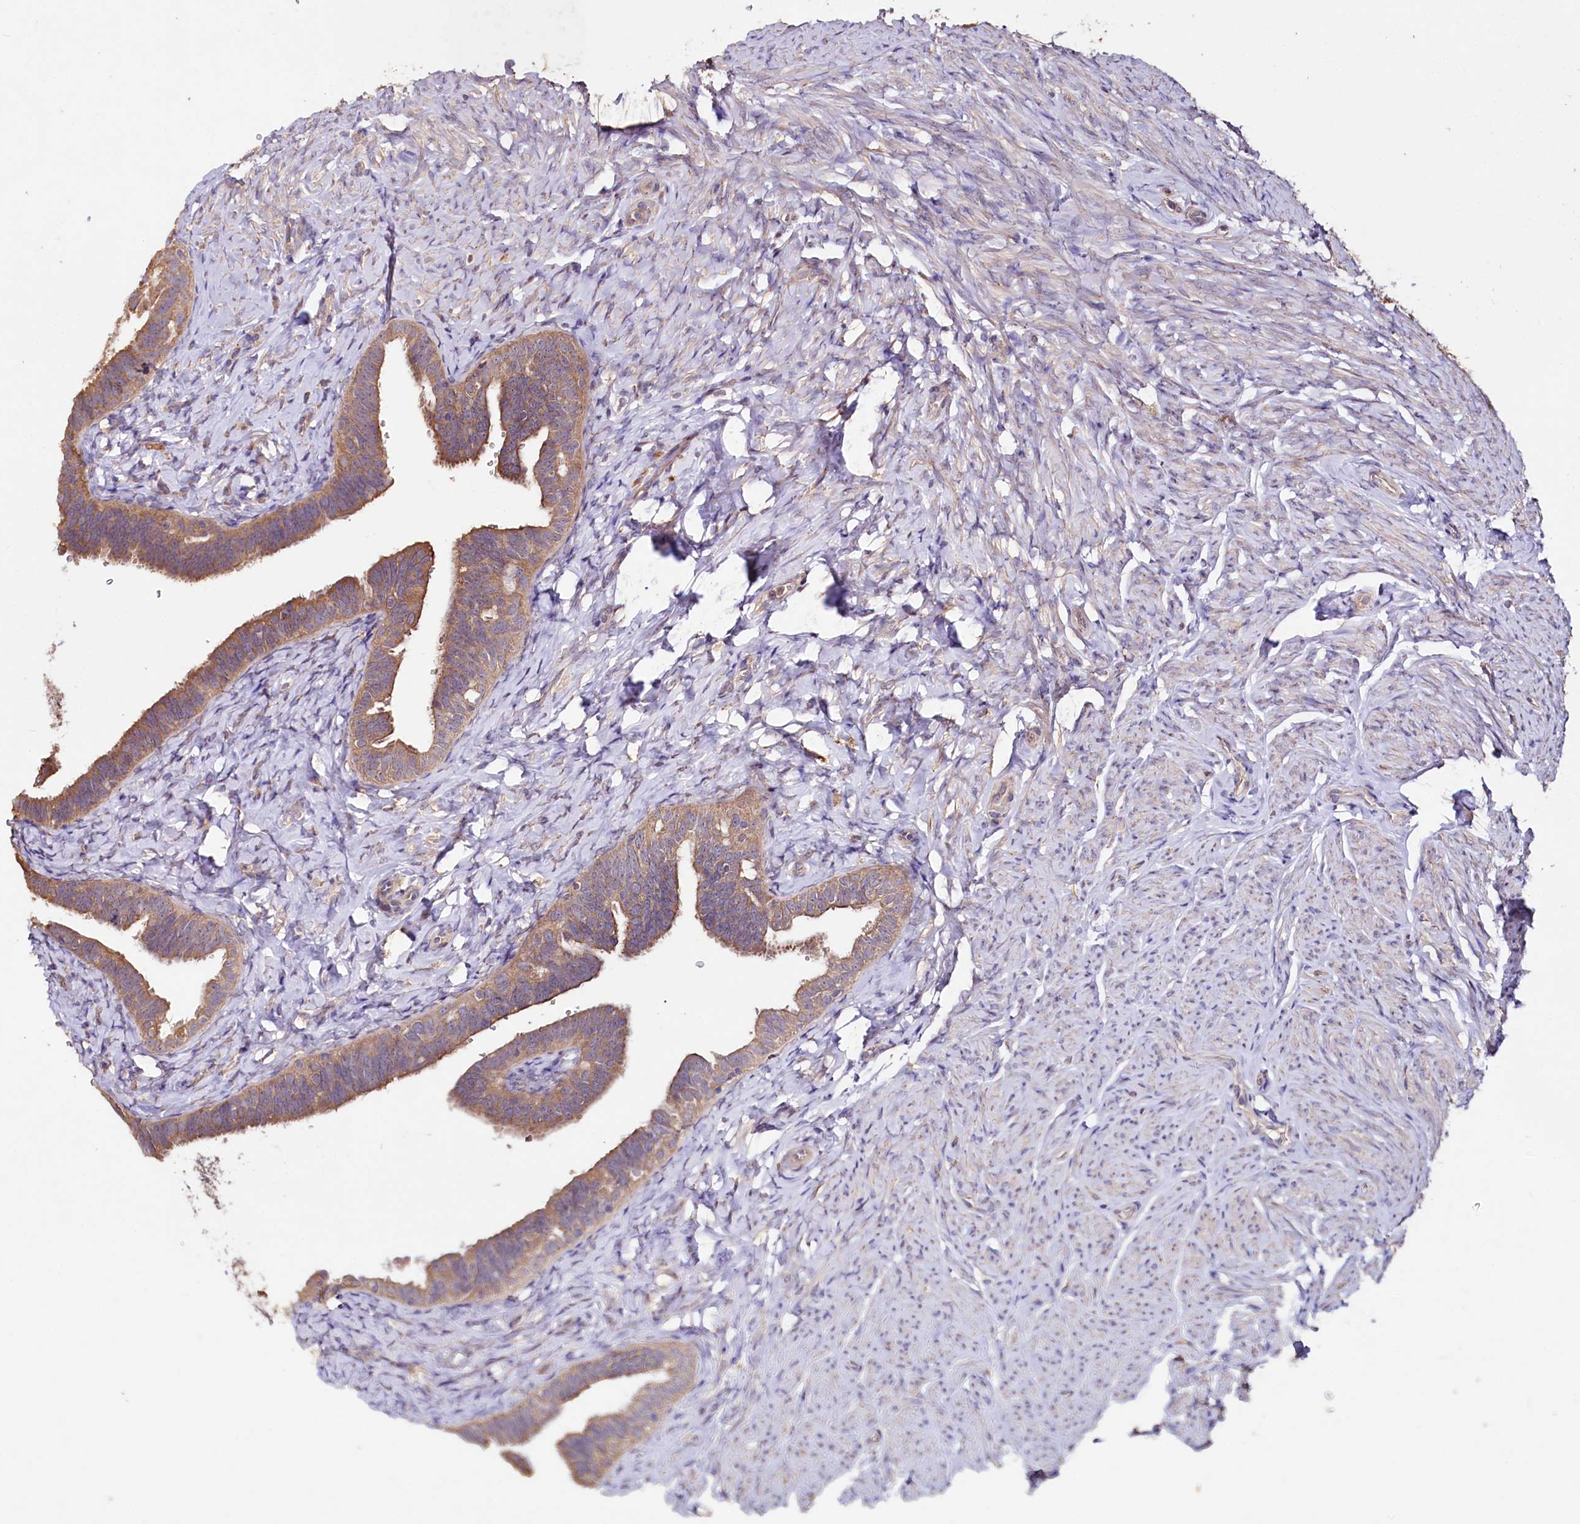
{"staining": {"intensity": "moderate", "quantity": "<25%", "location": "cytoplasmic/membranous"}, "tissue": "fallopian tube", "cell_type": "Glandular cells", "image_type": "normal", "snomed": [{"axis": "morphology", "description": "Normal tissue, NOS"}, {"axis": "topography", "description": "Fallopian tube"}], "caption": "Fallopian tube stained with DAB immunohistochemistry demonstrates low levels of moderate cytoplasmic/membranous staining in approximately <25% of glandular cells. The staining is performed using DAB brown chromogen to label protein expression. The nuclei are counter-stained blue using hematoxylin.", "gene": "ETFBKMT", "patient": {"sex": "female", "age": 39}}